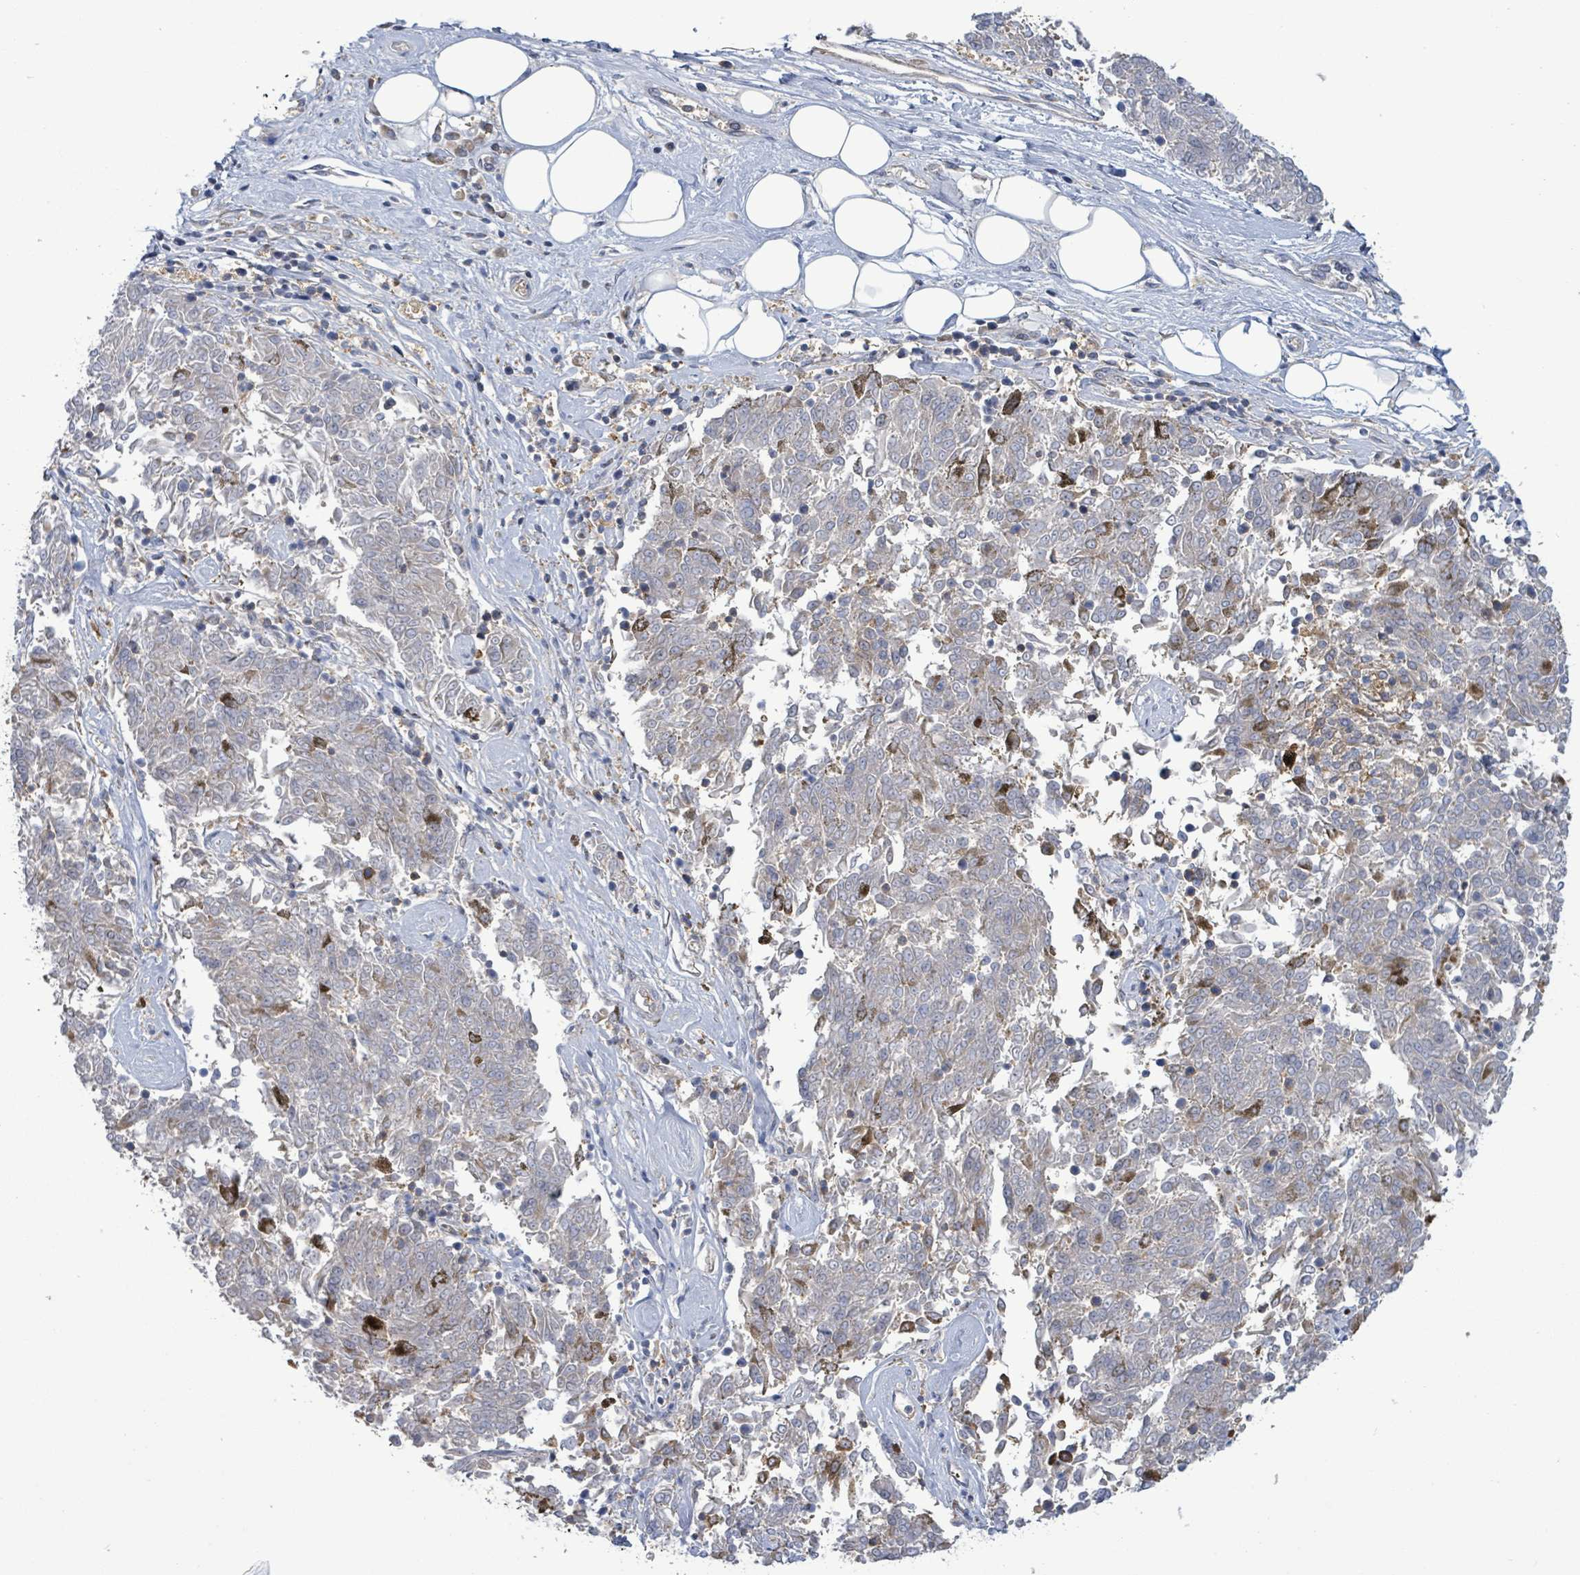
{"staining": {"intensity": "negative", "quantity": "none", "location": "none"}, "tissue": "melanoma", "cell_type": "Tumor cells", "image_type": "cancer", "snomed": [{"axis": "morphology", "description": "Malignant melanoma, NOS"}, {"axis": "topography", "description": "Skin"}], "caption": "Tumor cells show no significant protein positivity in malignant melanoma.", "gene": "PGAM1", "patient": {"sex": "female", "age": 72}}